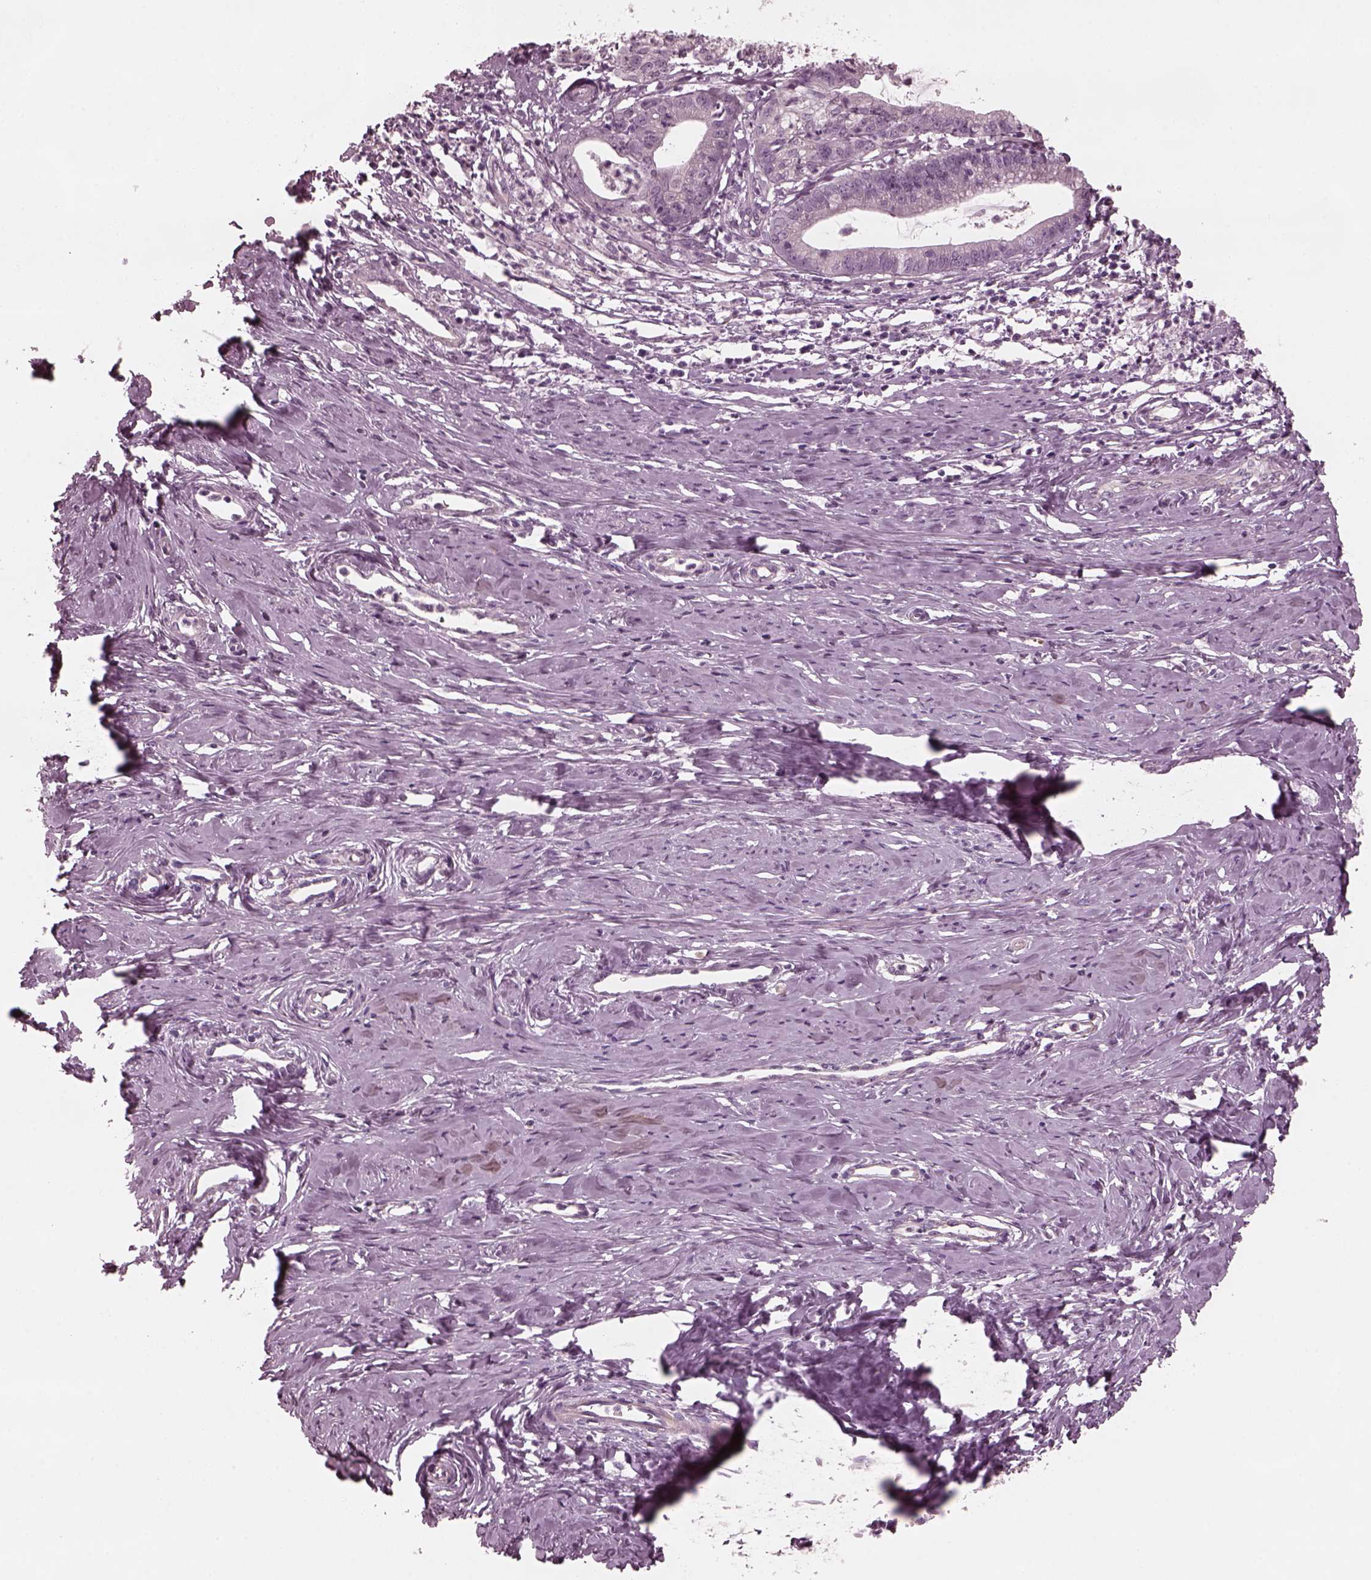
{"staining": {"intensity": "negative", "quantity": "none", "location": "none"}, "tissue": "cervical cancer", "cell_type": "Tumor cells", "image_type": "cancer", "snomed": [{"axis": "morphology", "description": "Normal tissue, NOS"}, {"axis": "morphology", "description": "Adenocarcinoma, NOS"}, {"axis": "topography", "description": "Cervix"}], "caption": "Cervical cancer stained for a protein using IHC displays no positivity tumor cells.", "gene": "KIF6", "patient": {"sex": "female", "age": 38}}